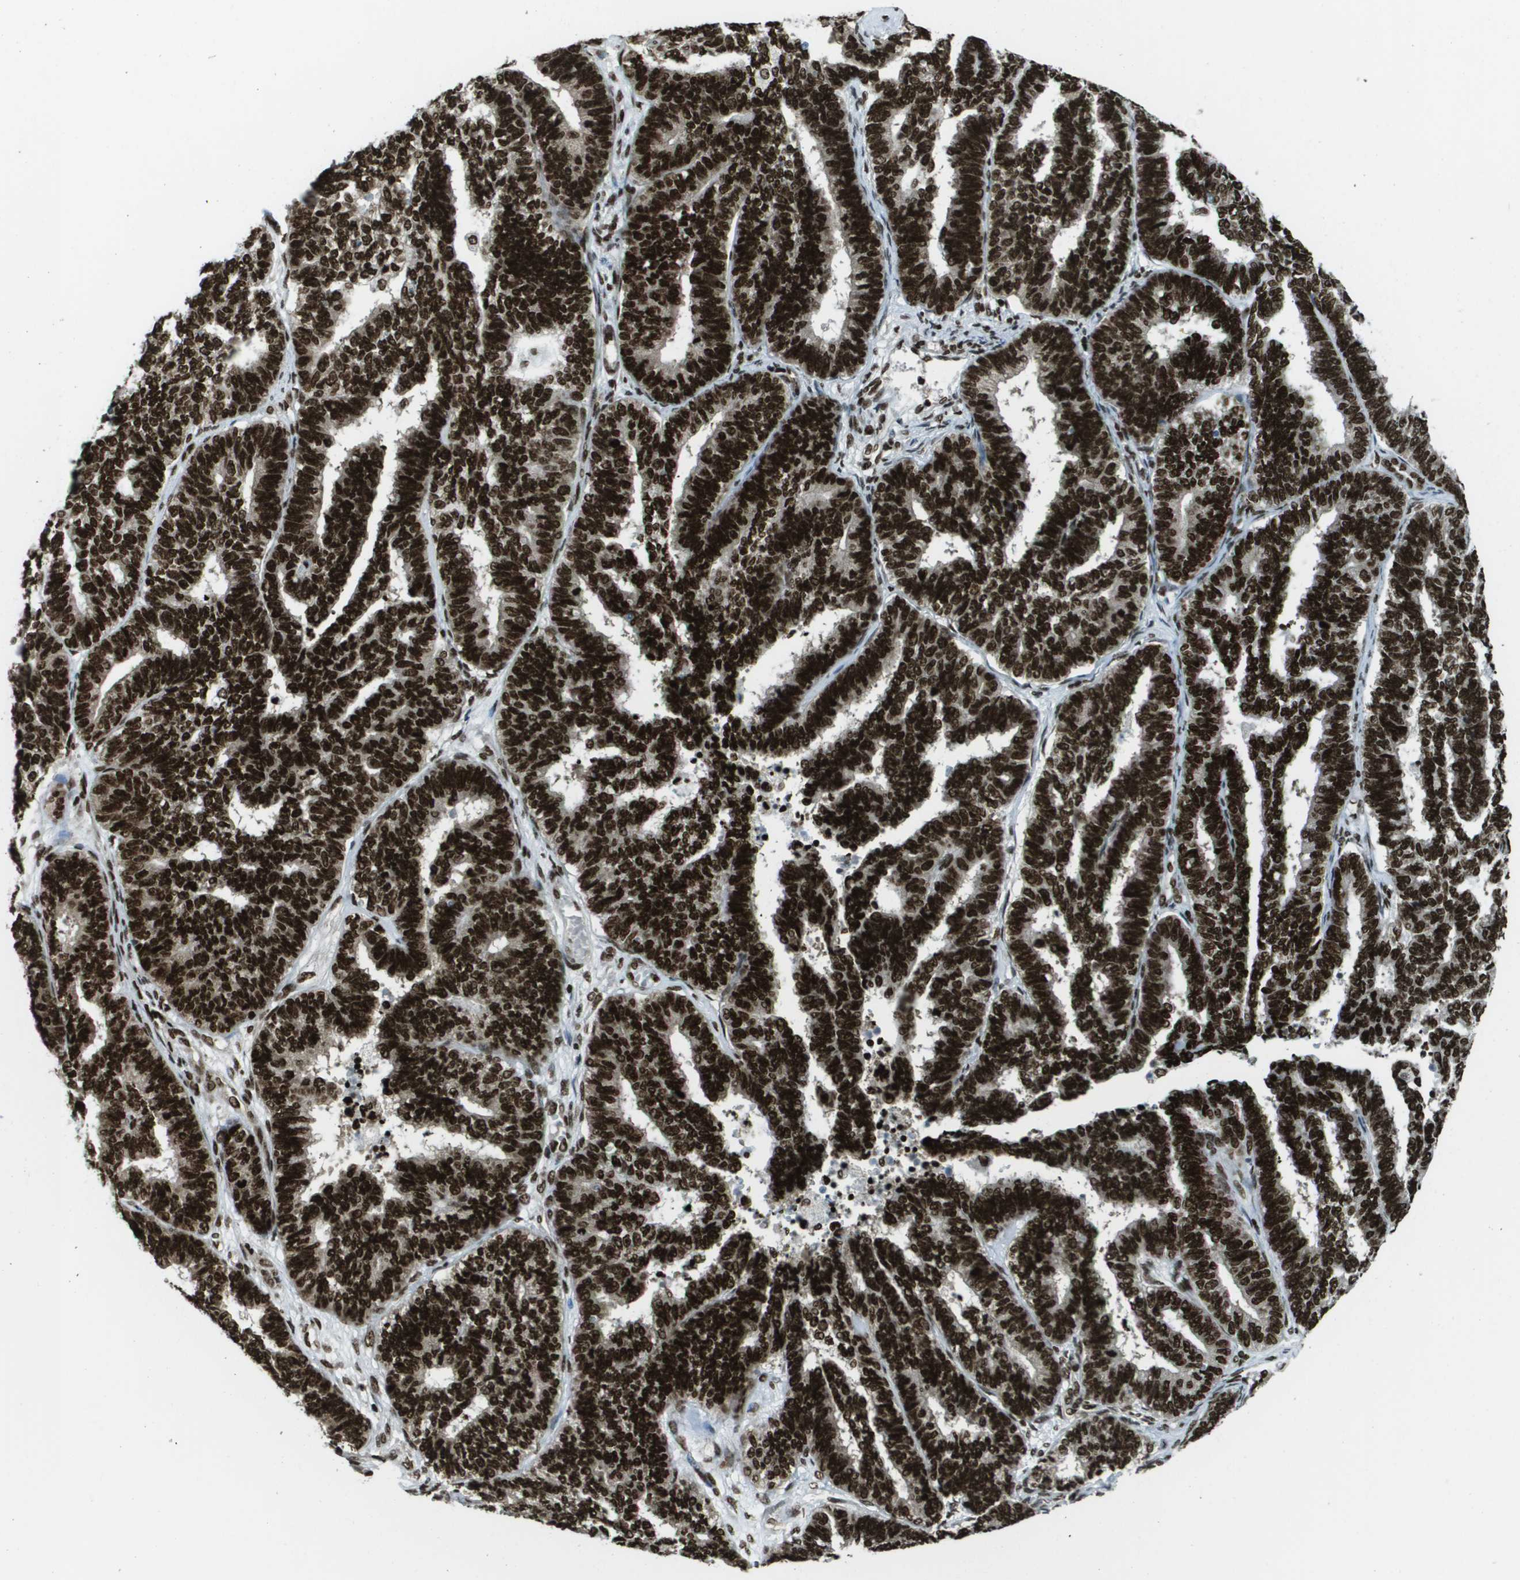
{"staining": {"intensity": "strong", "quantity": ">75%", "location": "nuclear"}, "tissue": "endometrial cancer", "cell_type": "Tumor cells", "image_type": "cancer", "snomed": [{"axis": "morphology", "description": "Adenocarcinoma, NOS"}, {"axis": "topography", "description": "Endometrium"}], "caption": "This image demonstrates immunohistochemistry (IHC) staining of endometrial cancer, with high strong nuclear positivity in approximately >75% of tumor cells.", "gene": "GLYR1", "patient": {"sex": "female", "age": 70}}